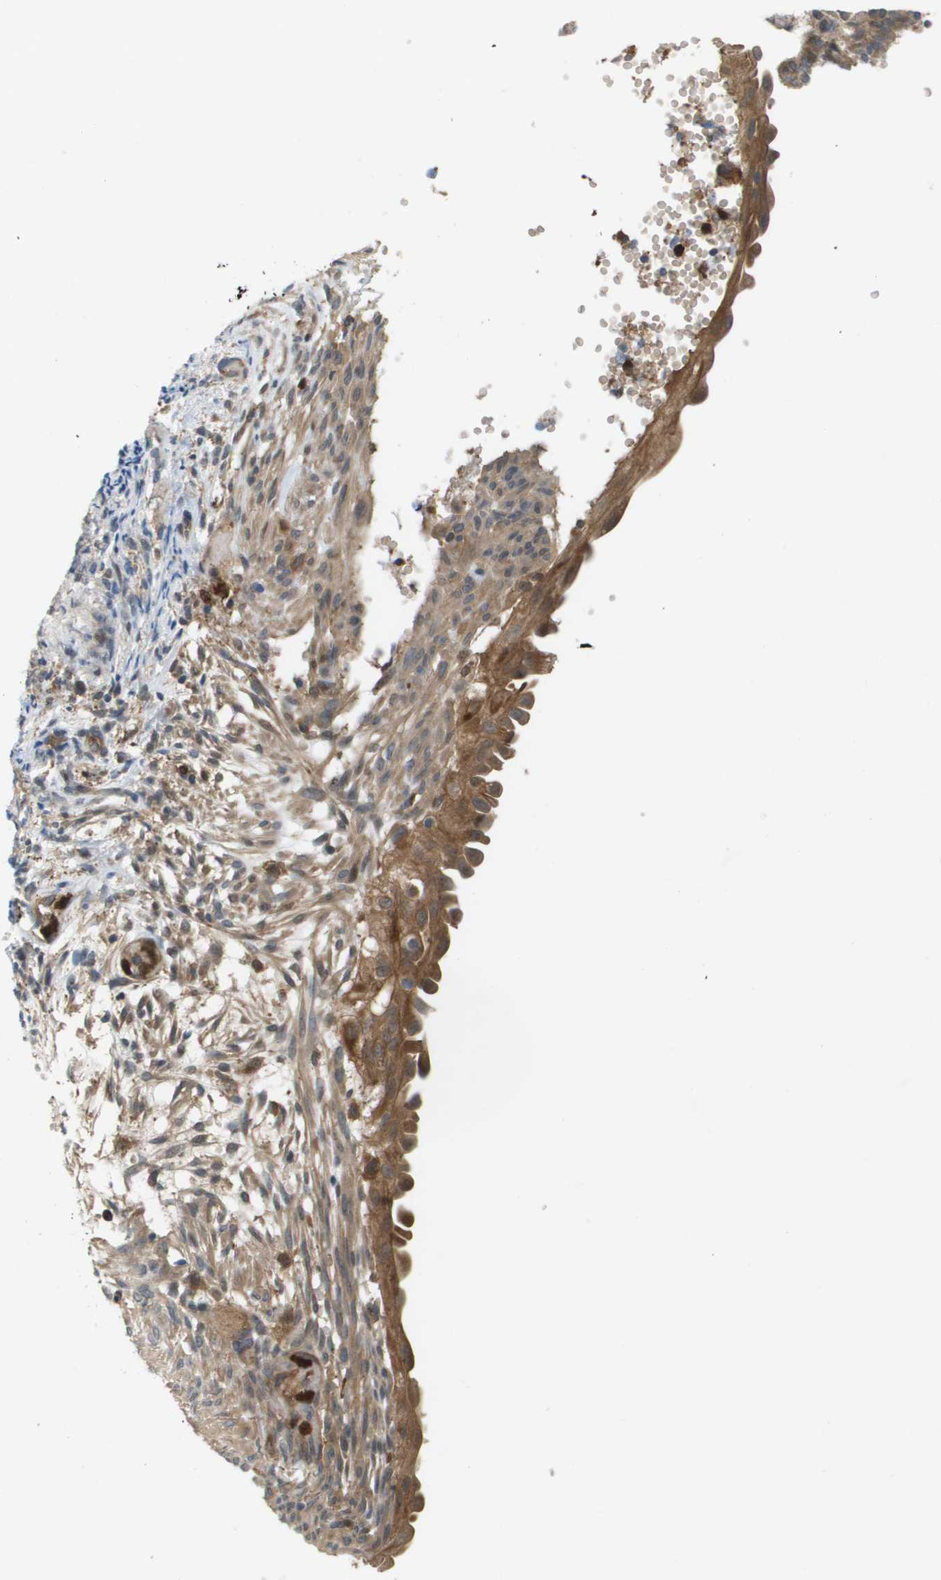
{"staining": {"intensity": "moderate", "quantity": ">75%", "location": "cytoplasmic/membranous"}, "tissue": "endometrial cancer", "cell_type": "Tumor cells", "image_type": "cancer", "snomed": [{"axis": "morphology", "description": "Adenocarcinoma, NOS"}, {"axis": "topography", "description": "Endometrium"}], "caption": "Protein expression by IHC reveals moderate cytoplasmic/membranous staining in approximately >75% of tumor cells in endometrial cancer (adenocarcinoma). (Stains: DAB (3,3'-diaminobenzidine) in brown, nuclei in blue, Microscopy: brightfield microscopy at high magnification).", "gene": "PALD1", "patient": {"sex": "female", "age": 58}}